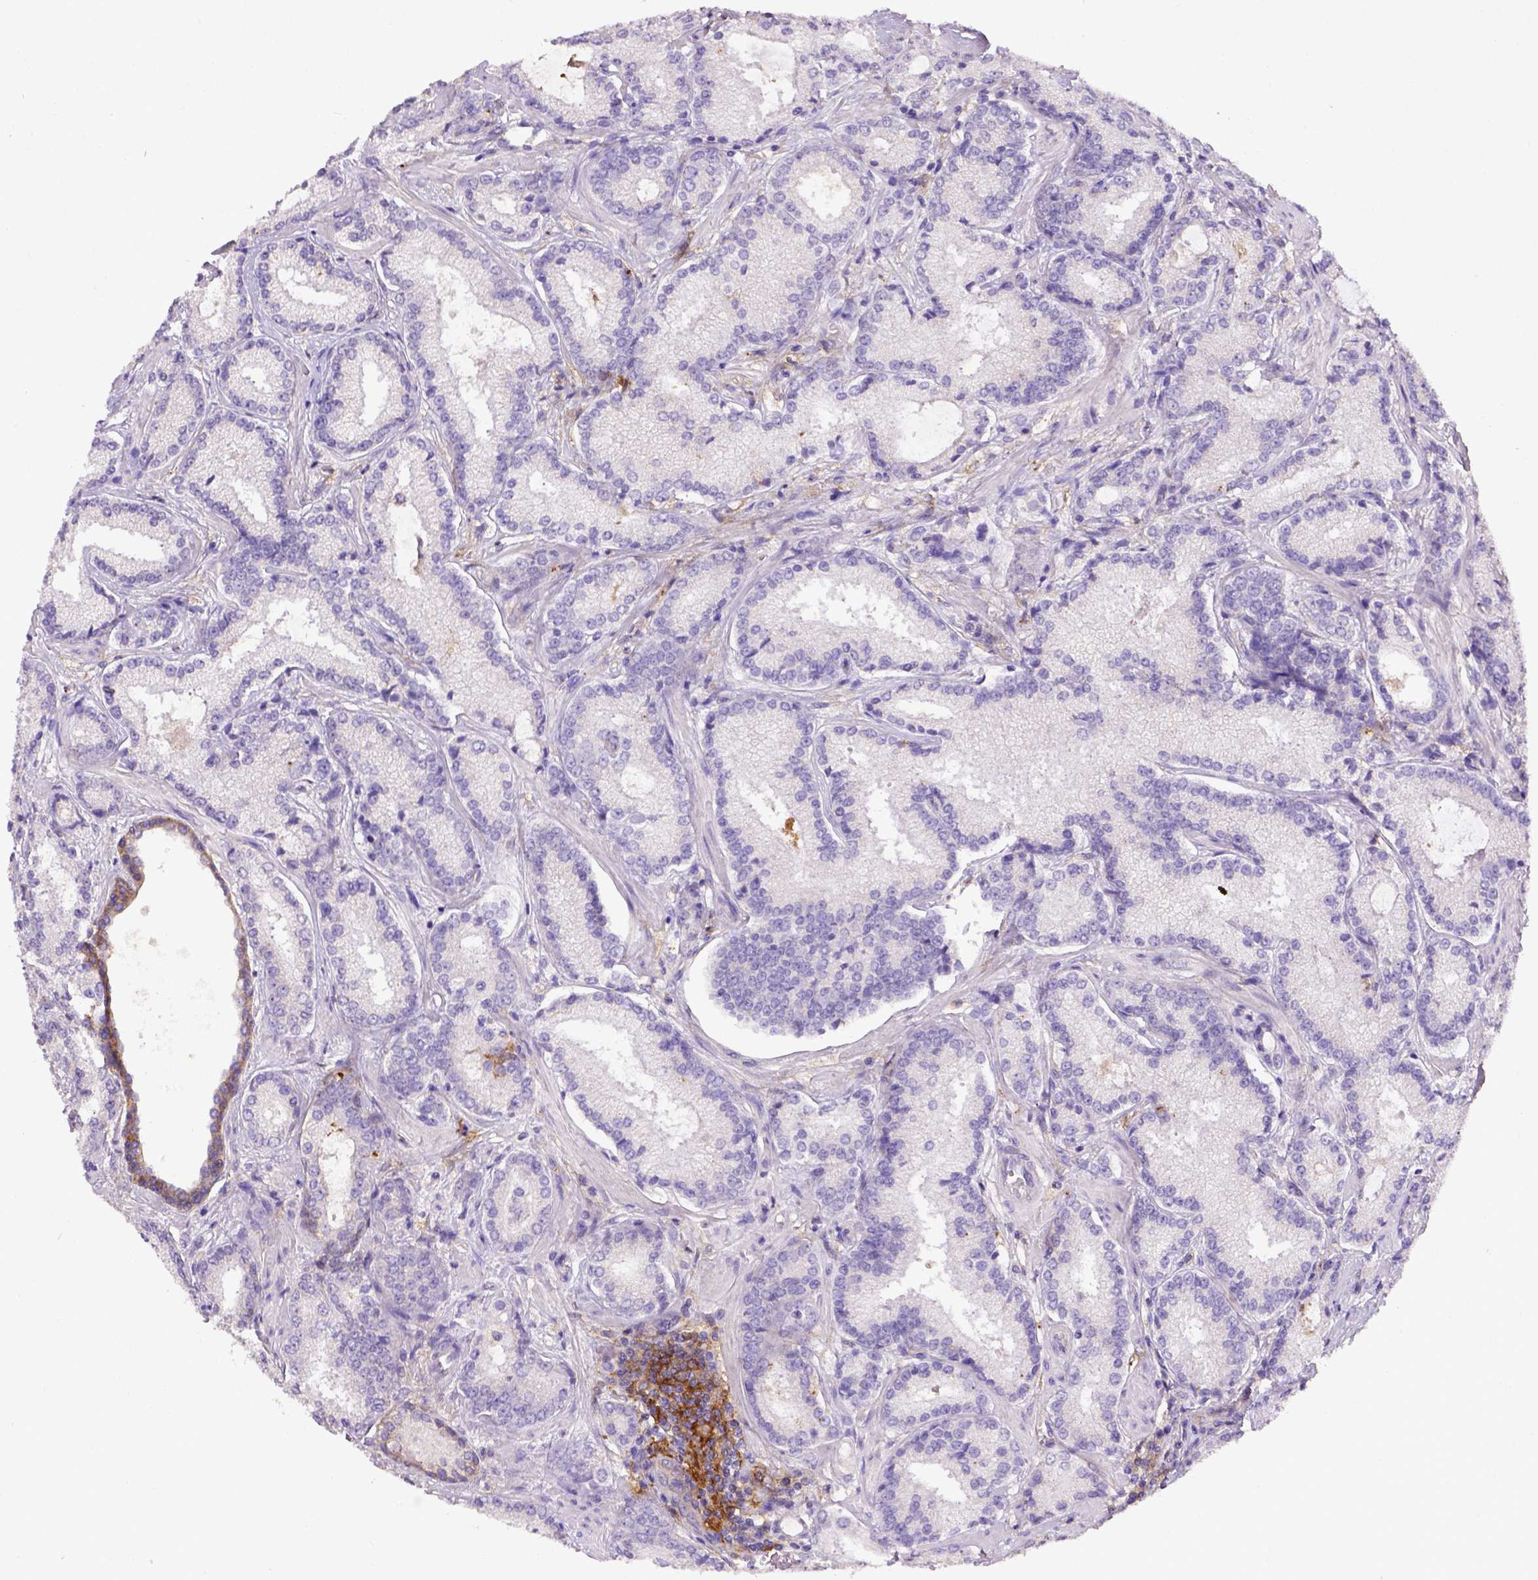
{"staining": {"intensity": "negative", "quantity": "none", "location": "none"}, "tissue": "prostate cancer", "cell_type": "Tumor cells", "image_type": "cancer", "snomed": [{"axis": "morphology", "description": "Adenocarcinoma, Low grade"}, {"axis": "topography", "description": "Prostate"}], "caption": "This is a micrograph of immunohistochemistry (IHC) staining of prostate cancer (adenocarcinoma (low-grade)), which shows no expression in tumor cells. Nuclei are stained in blue.", "gene": "CD40", "patient": {"sex": "male", "age": 56}}